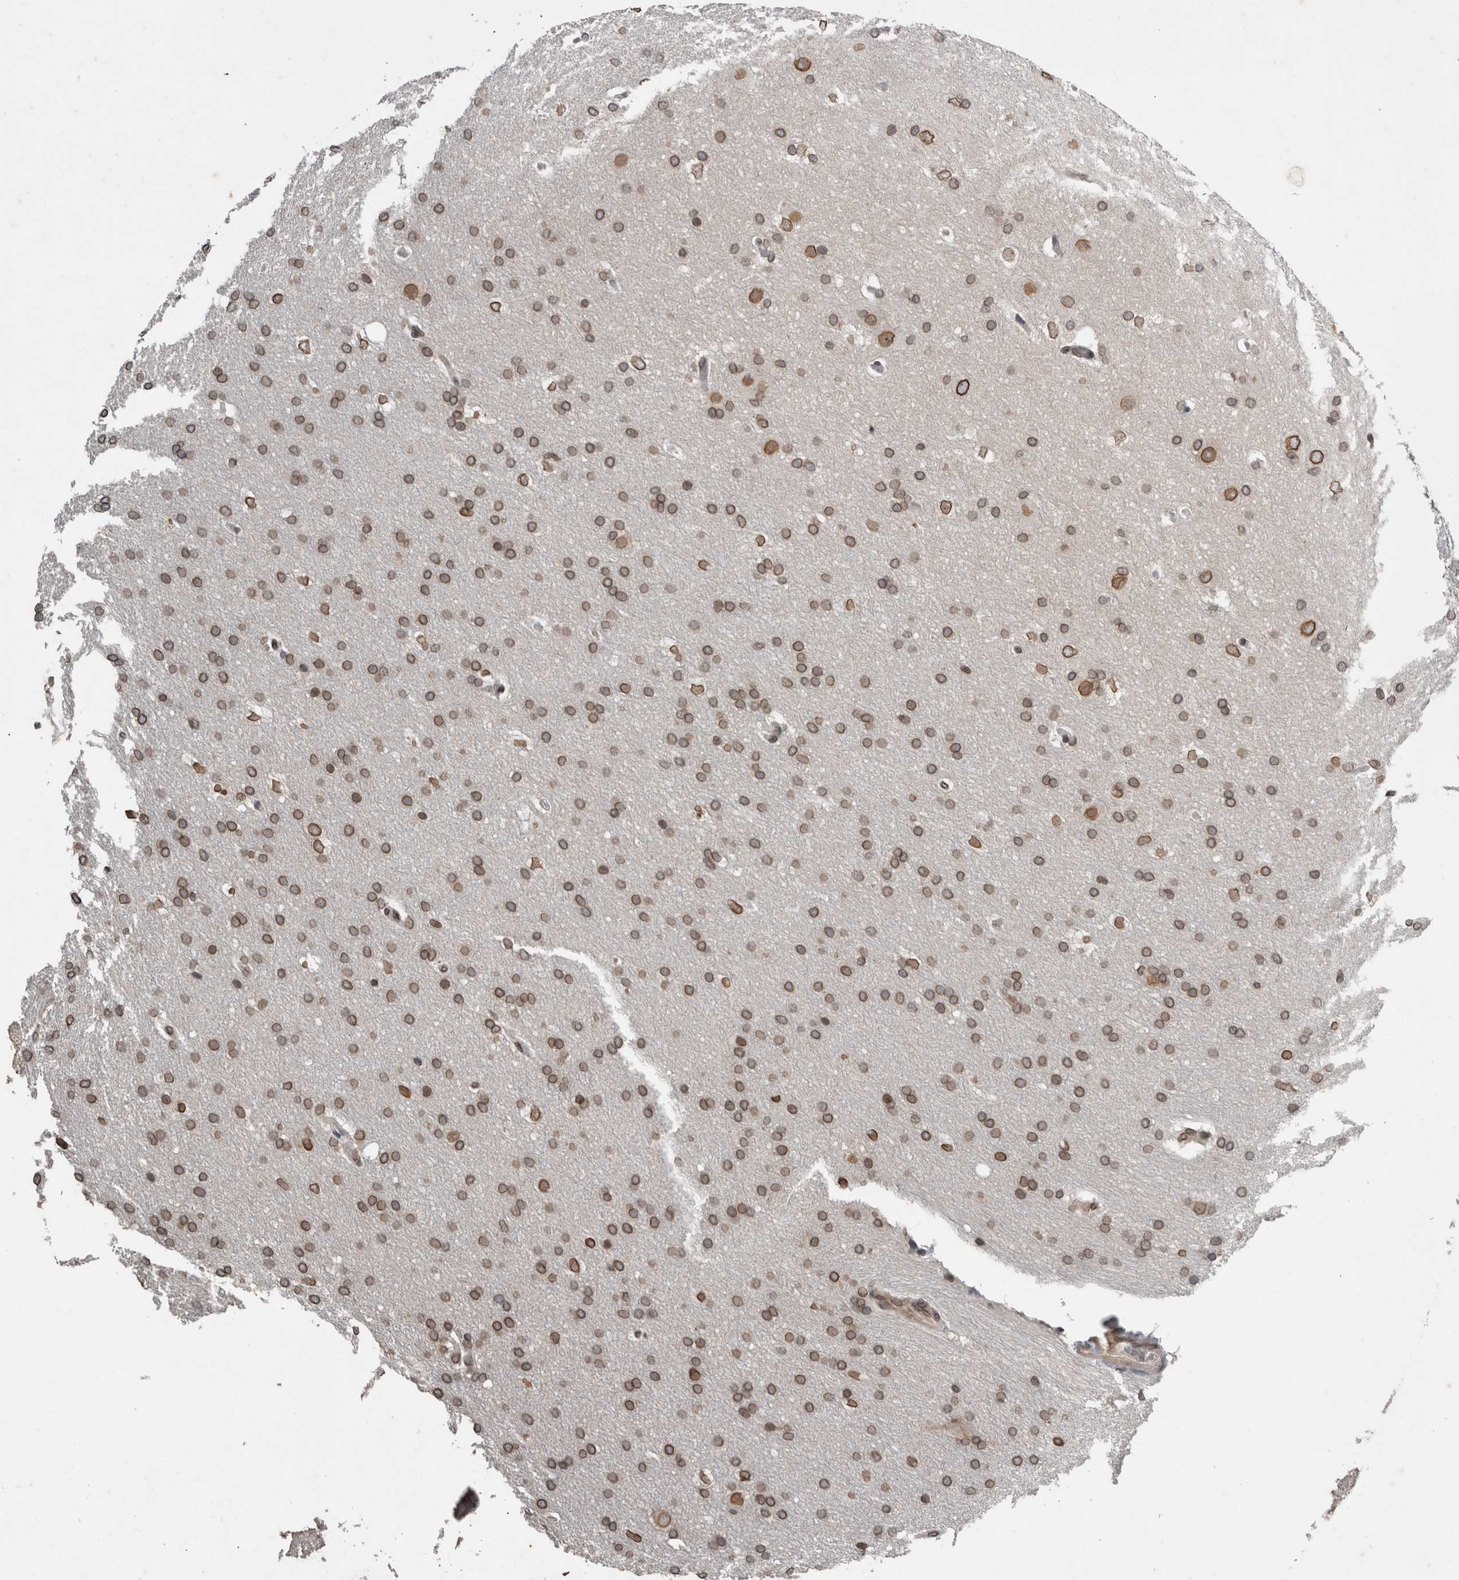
{"staining": {"intensity": "moderate", "quantity": ">75%", "location": "cytoplasmic/membranous,nuclear"}, "tissue": "glioma", "cell_type": "Tumor cells", "image_type": "cancer", "snomed": [{"axis": "morphology", "description": "Glioma, malignant, Low grade"}, {"axis": "topography", "description": "Brain"}], "caption": "There is medium levels of moderate cytoplasmic/membranous and nuclear expression in tumor cells of low-grade glioma (malignant), as demonstrated by immunohistochemical staining (brown color).", "gene": "RANBP2", "patient": {"sex": "female", "age": 37}}